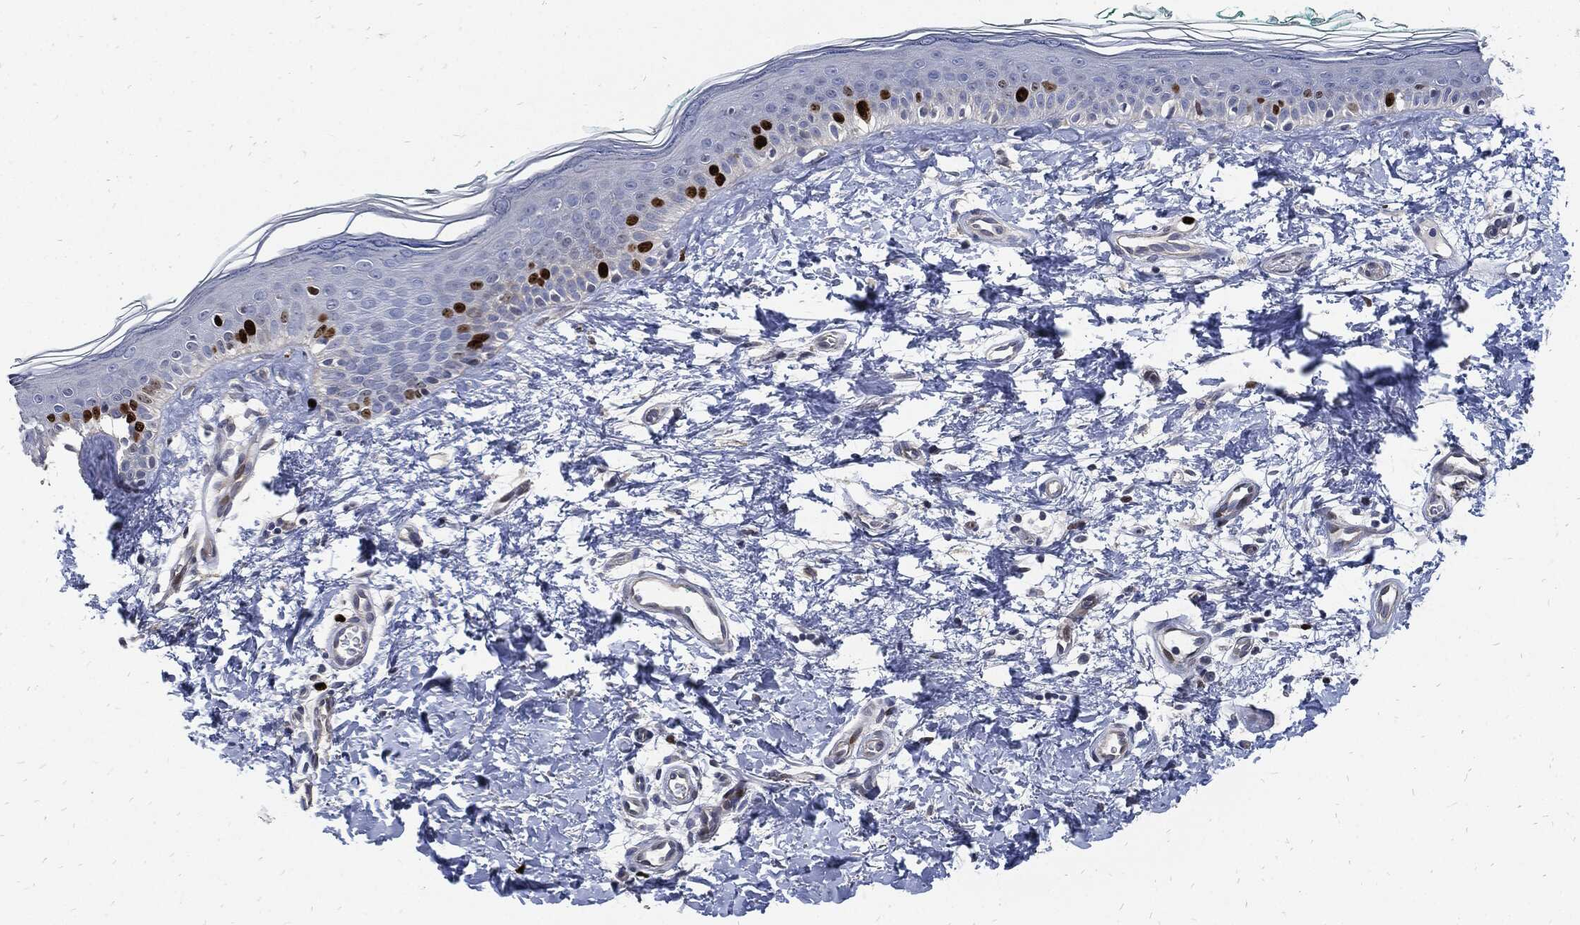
{"staining": {"intensity": "negative", "quantity": "none", "location": "none"}, "tissue": "skin", "cell_type": "Fibroblasts", "image_type": "normal", "snomed": [{"axis": "morphology", "description": "Normal tissue, NOS"}, {"axis": "morphology", "description": "Basal cell carcinoma"}, {"axis": "topography", "description": "Skin"}], "caption": "This photomicrograph is of normal skin stained with immunohistochemistry to label a protein in brown with the nuclei are counter-stained blue. There is no staining in fibroblasts. (Stains: DAB (3,3'-diaminobenzidine) immunohistochemistry (IHC) with hematoxylin counter stain, Microscopy: brightfield microscopy at high magnification).", "gene": "MKI67", "patient": {"sex": "male", "age": 33}}